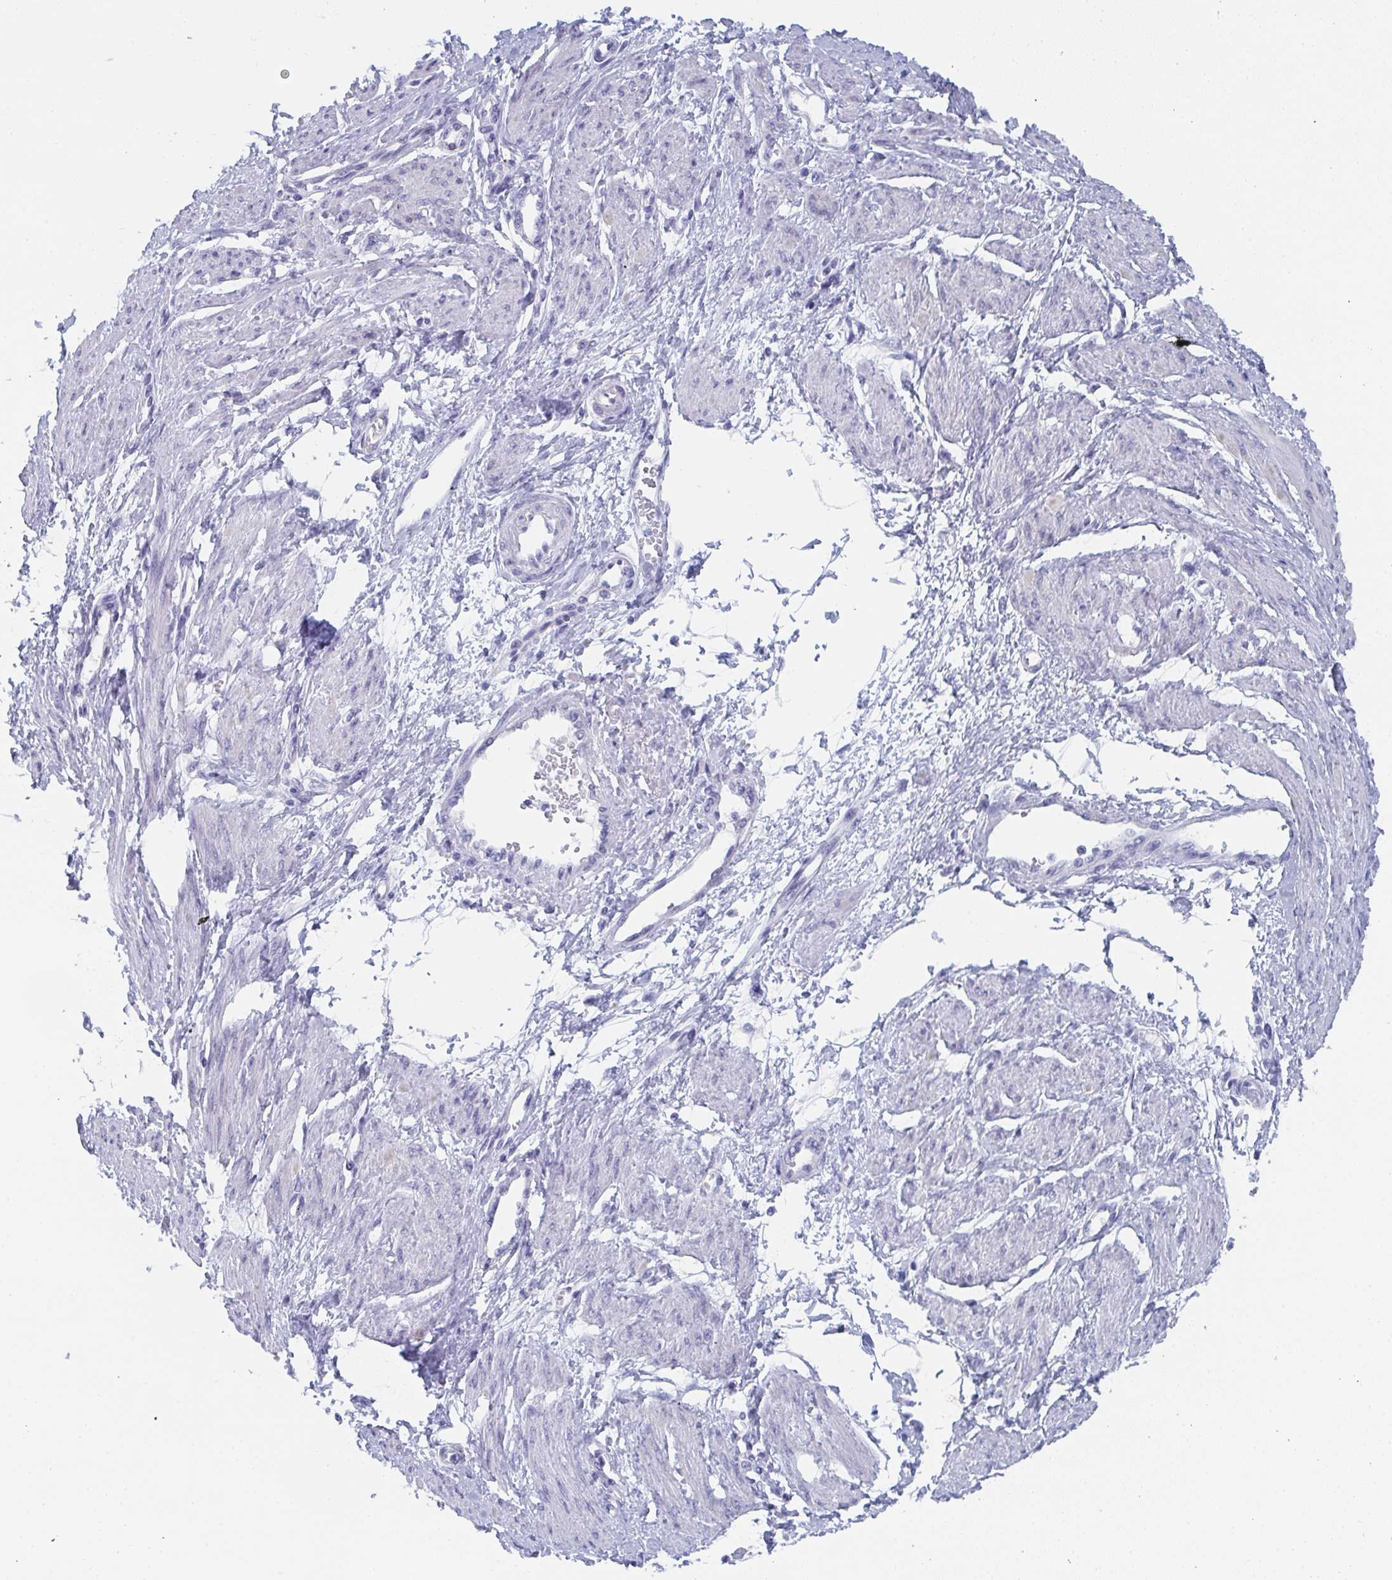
{"staining": {"intensity": "negative", "quantity": "none", "location": "none"}, "tissue": "smooth muscle", "cell_type": "Smooth muscle cells", "image_type": "normal", "snomed": [{"axis": "morphology", "description": "Normal tissue, NOS"}, {"axis": "topography", "description": "Smooth muscle"}, {"axis": "topography", "description": "Uterus"}], "caption": "A micrograph of smooth muscle stained for a protein shows no brown staining in smooth muscle cells.", "gene": "DYDC2", "patient": {"sex": "female", "age": 39}}